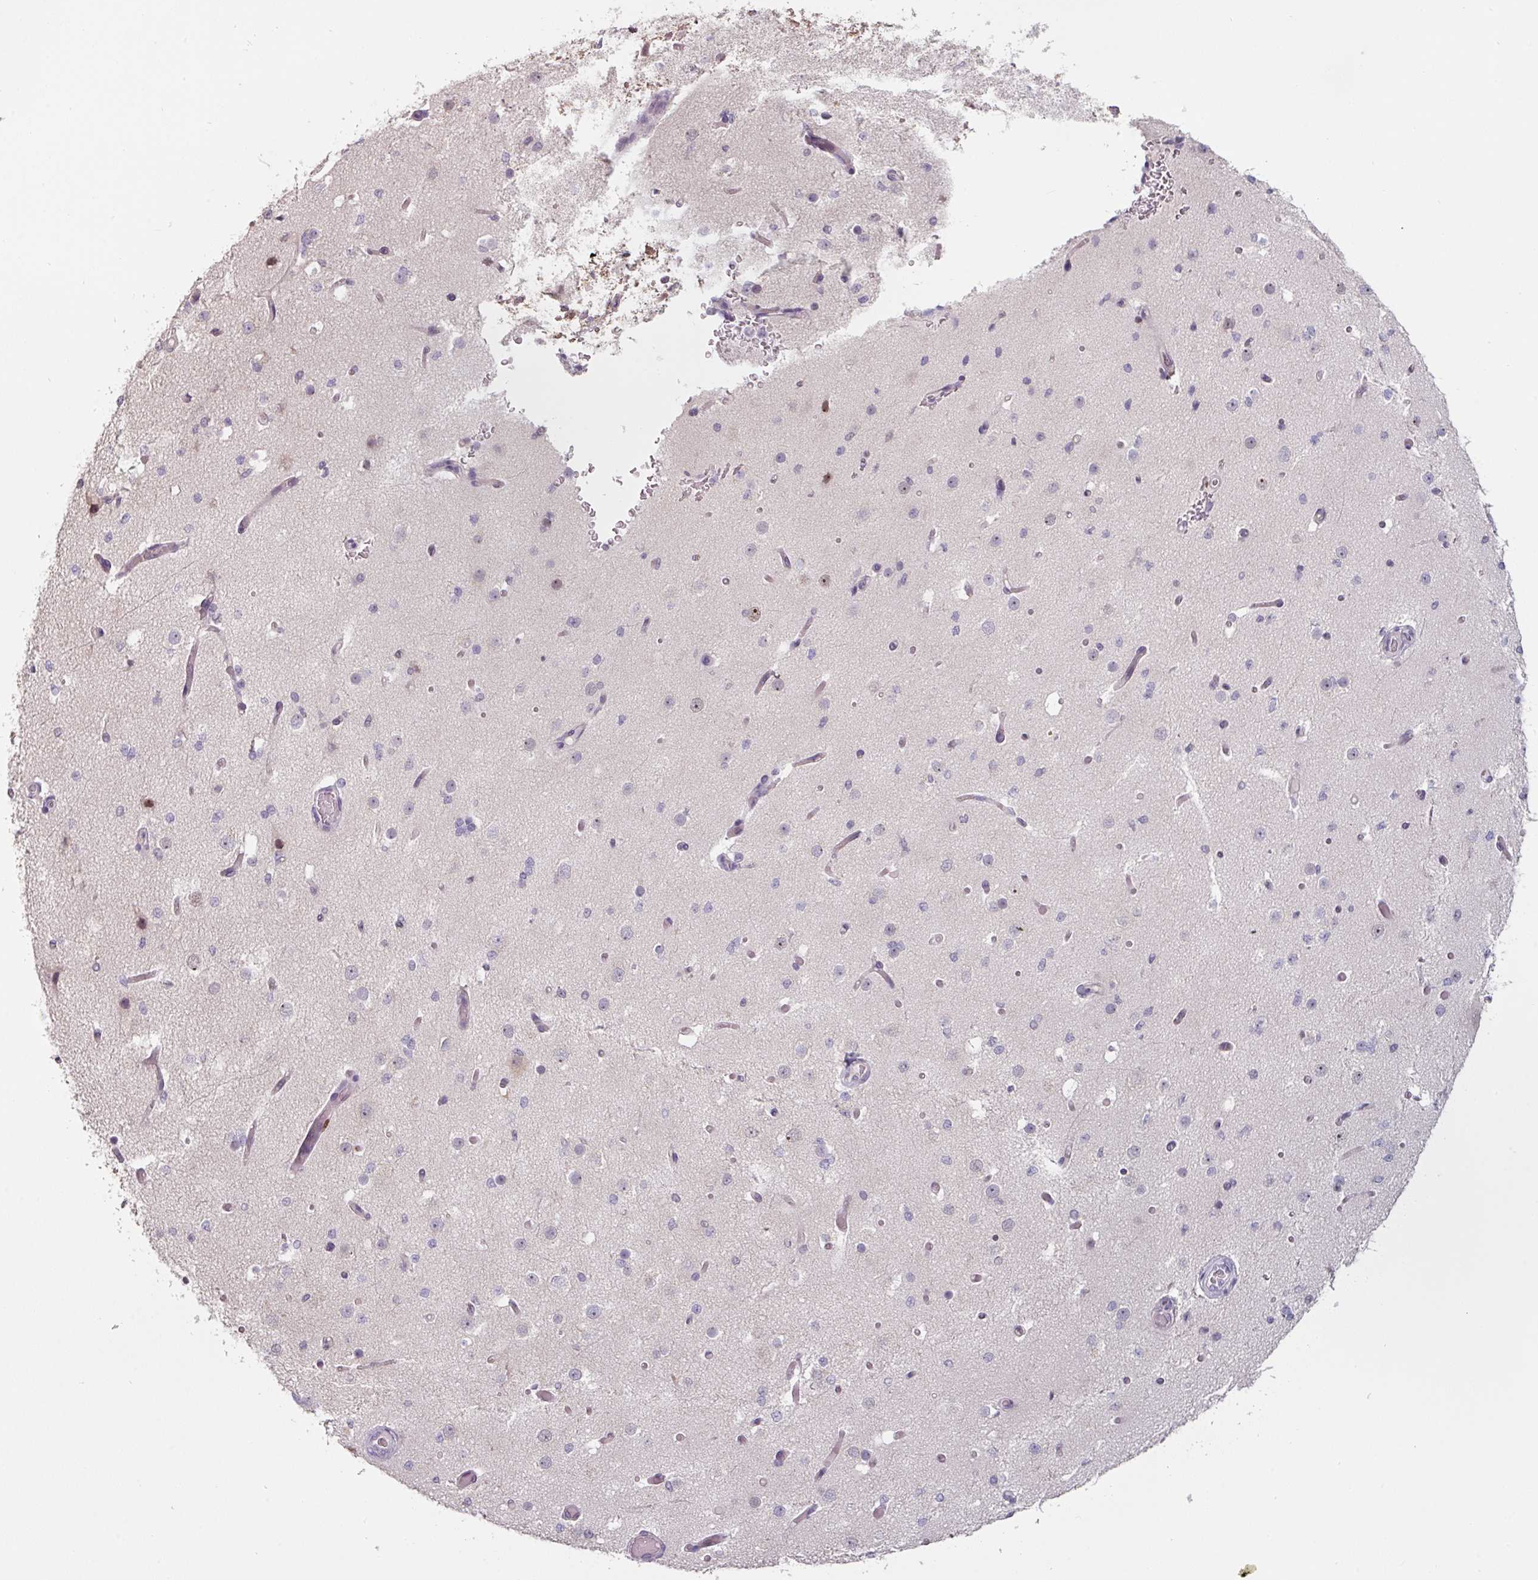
{"staining": {"intensity": "weak", "quantity": "25%-75%", "location": "cytoplasmic/membranous"}, "tissue": "cerebral cortex", "cell_type": "Endothelial cells", "image_type": "normal", "snomed": [{"axis": "morphology", "description": "Normal tissue, NOS"}, {"axis": "morphology", "description": "Inflammation, NOS"}, {"axis": "topography", "description": "Cerebral cortex"}], "caption": "This image exhibits immunohistochemistry staining of normal human cerebral cortex, with low weak cytoplasmic/membranous positivity in approximately 25%-75% of endothelial cells.", "gene": "ZBTB6", "patient": {"sex": "male", "age": 6}}